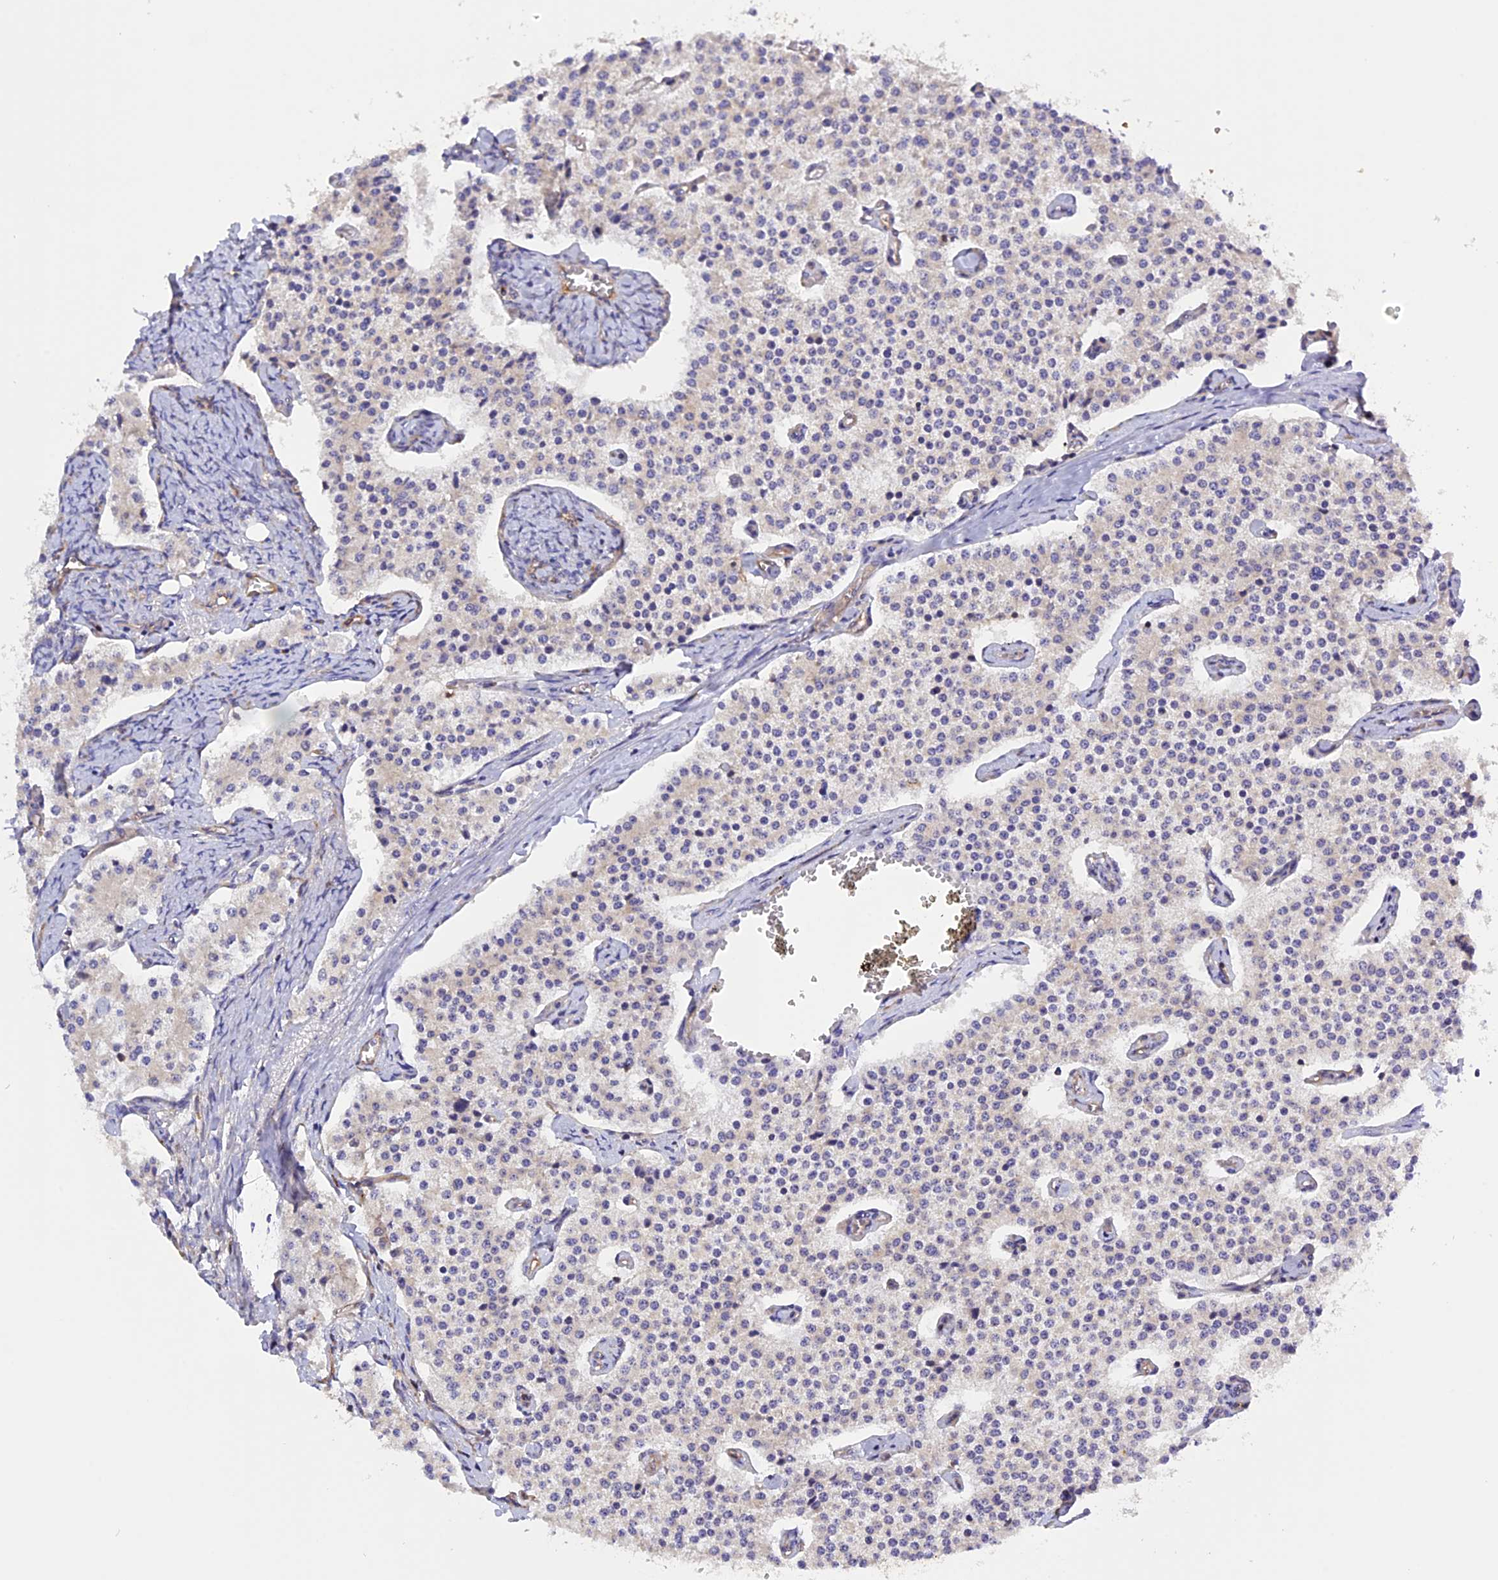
{"staining": {"intensity": "negative", "quantity": "none", "location": "none"}, "tissue": "carcinoid", "cell_type": "Tumor cells", "image_type": "cancer", "snomed": [{"axis": "morphology", "description": "Carcinoid, malignant, NOS"}, {"axis": "topography", "description": "Colon"}], "caption": "Histopathology image shows no significant protein staining in tumor cells of carcinoid.", "gene": "C5orf22", "patient": {"sex": "female", "age": 52}}